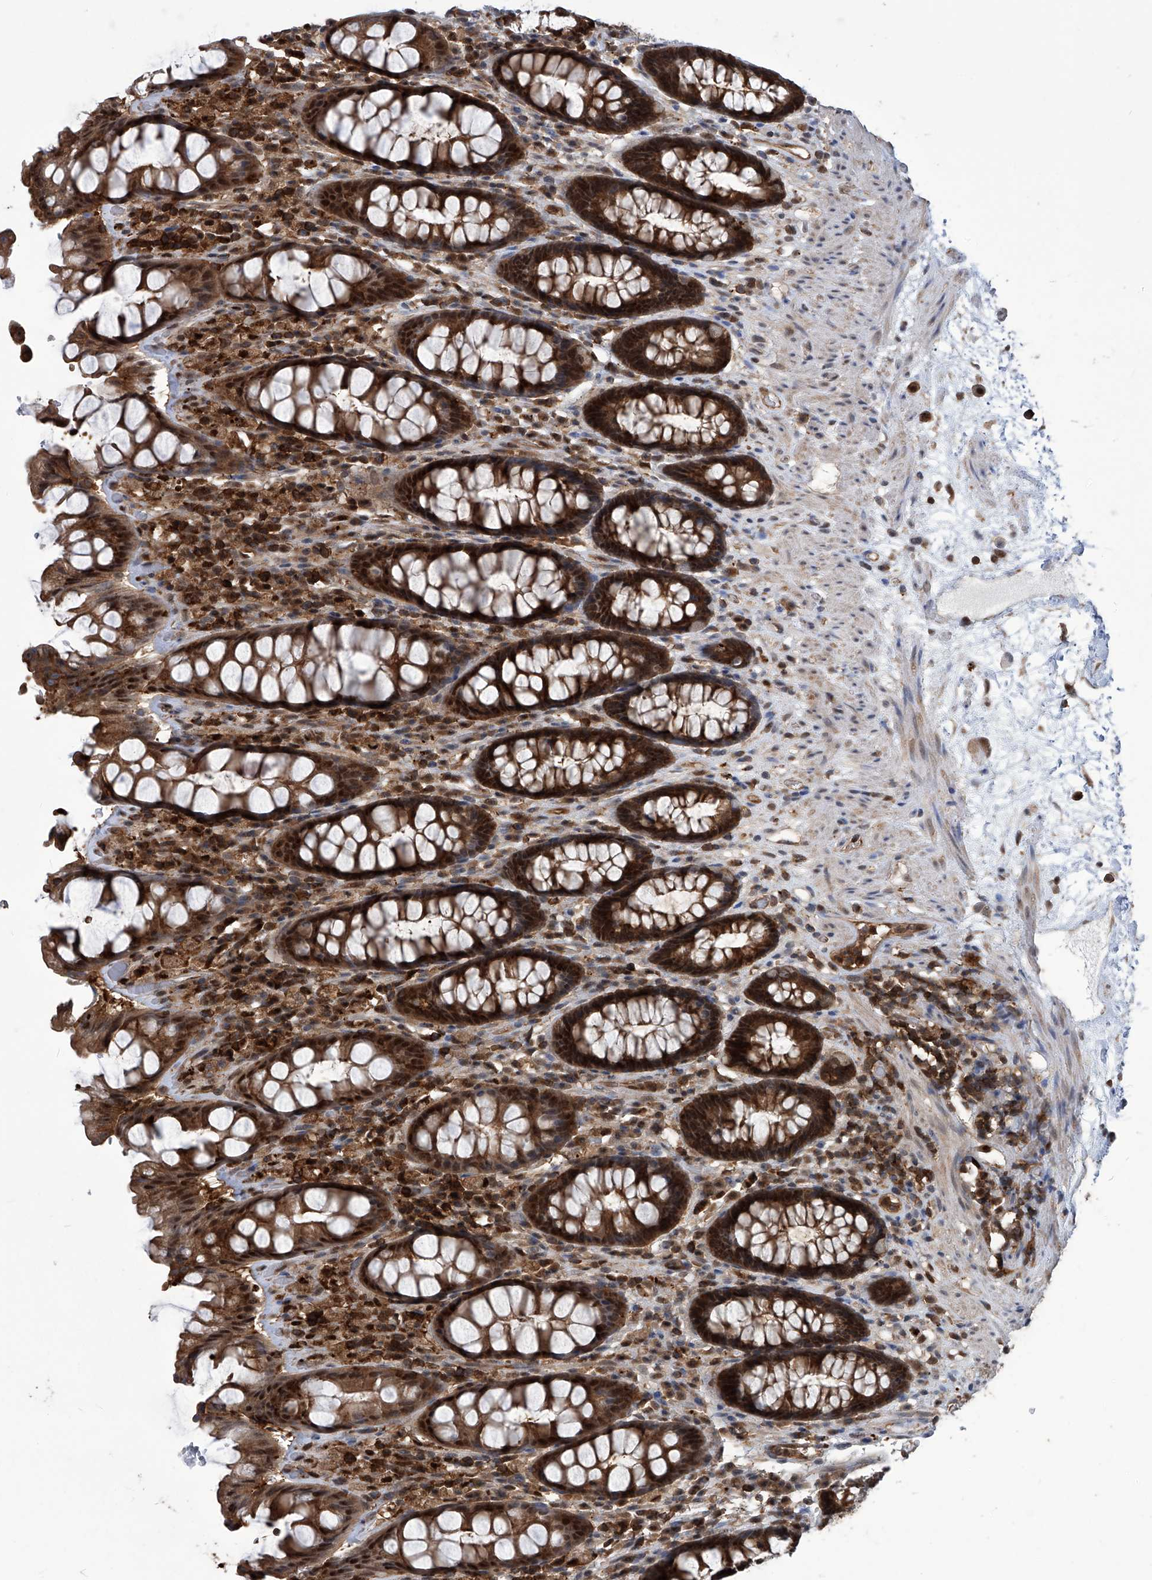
{"staining": {"intensity": "strong", "quantity": ">75%", "location": "cytoplasmic/membranous,nuclear"}, "tissue": "rectum", "cell_type": "Glandular cells", "image_type": "normal", "snomed": [{"axis": "morphology", "description": "Normal tissue, NOS"}, {"axis": "topography", "description": "Rectum"}], "caption": "Glandular cells demonstrate strong cytoplasmic/membranous,nuclear expression in about >75% of cells in unremarkable rectum. (IHC, brightfield microscopy, high magnification).", "gene": "PSMB1", "patient": {"sex": "male", "age": 64}}